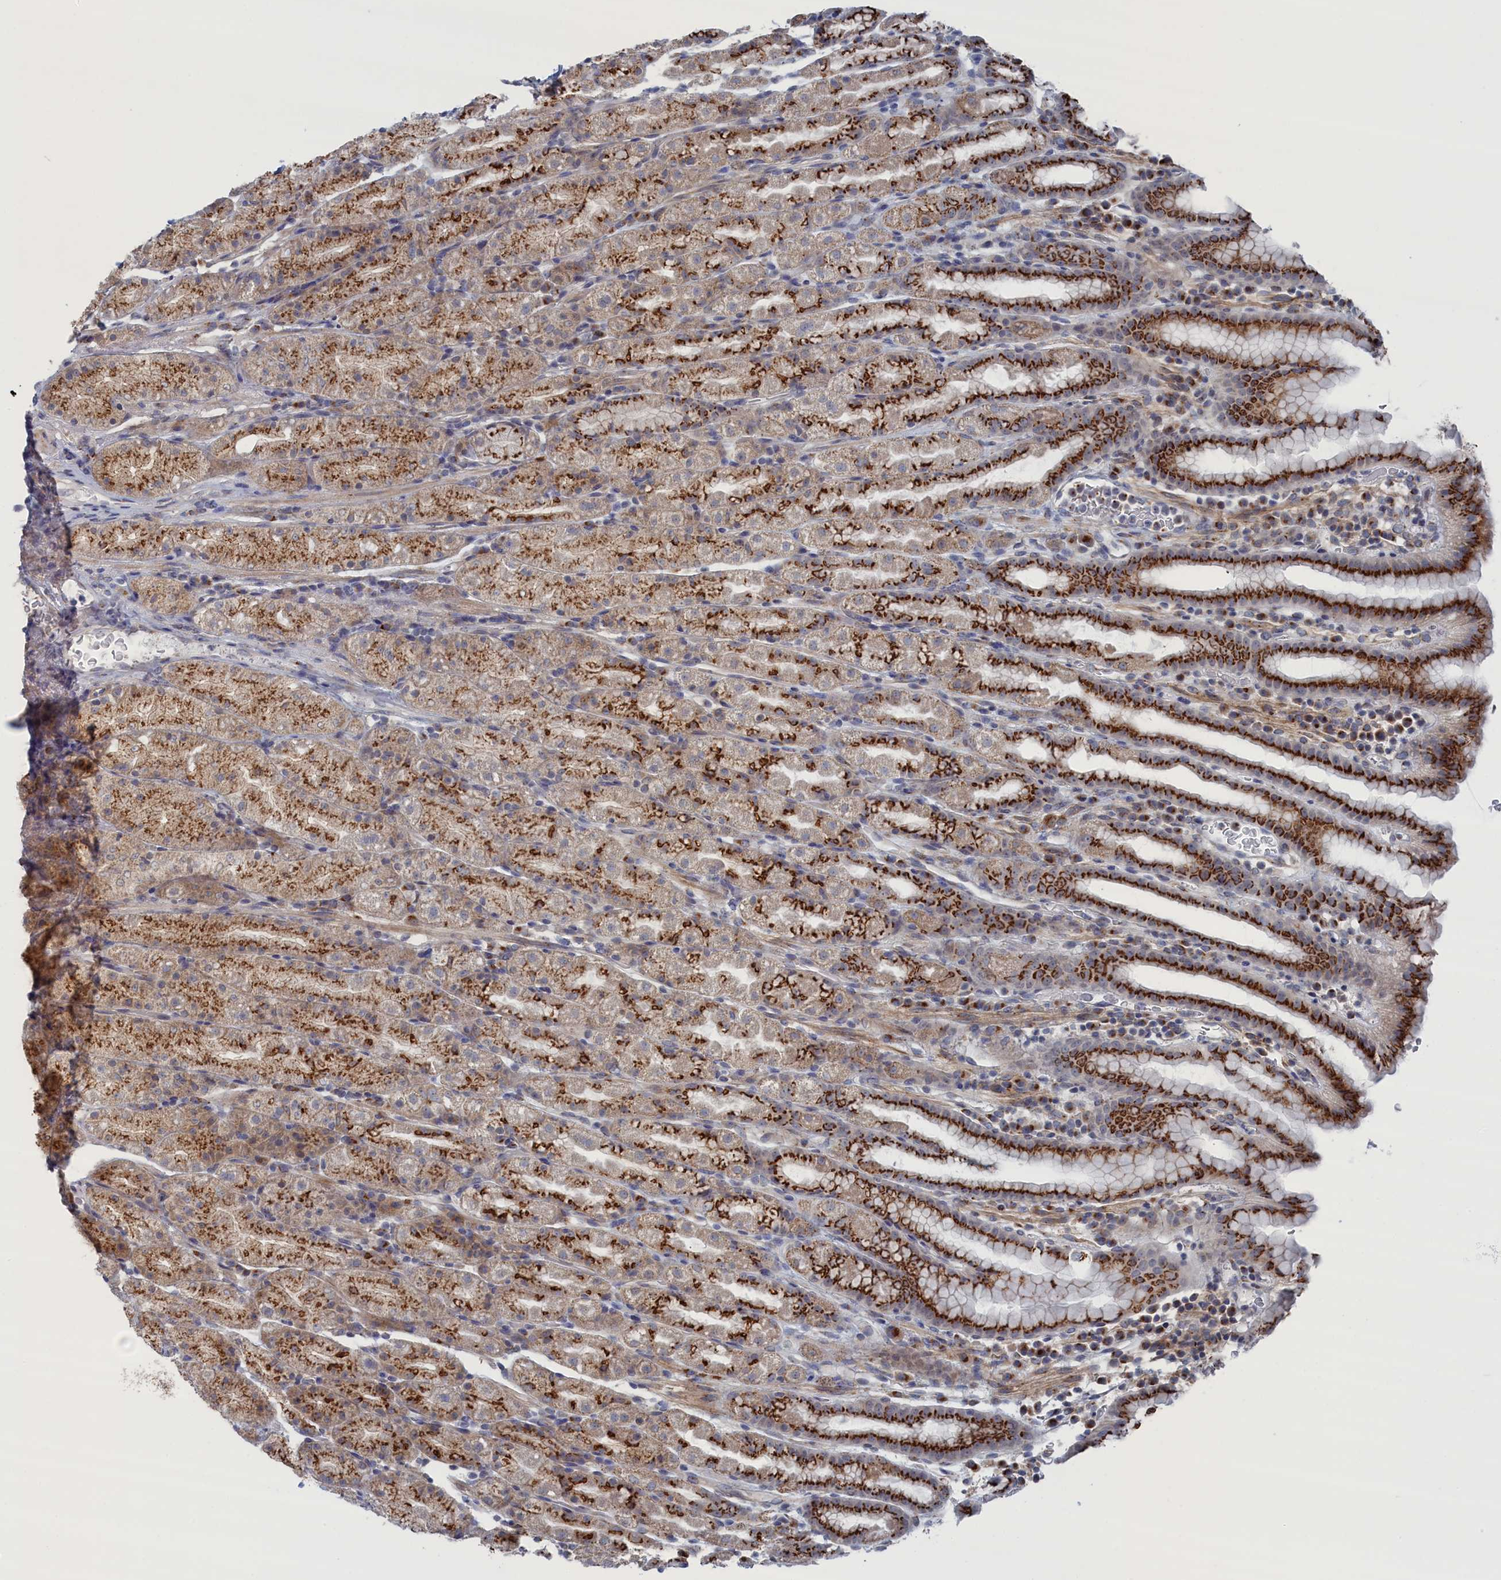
{"staining": {"intensity": "strong", "quantity": ">75%", "location": "cytoplasmic/membranous"}, "tissue": "stomach", "cell_type": "Glandular cells", "image_type": "normal", "snomed": [{"axis": "morphology", "description": "Normal tissue, NOS"}, {"axis": "topography", "description": "Stomach, upper"}, {"axis": "topography", "description": "Stomach, lower"}, {"axis": "topography", "description": "Small intestine"}], "caption": "Glandular cells exhibit high levels of strong cytoplasmic/membranous staining in approximately >75% of cells in unremarkable human stomach.", "gene": "IRX1", "patient": {"sex": "male", "age": 68}}